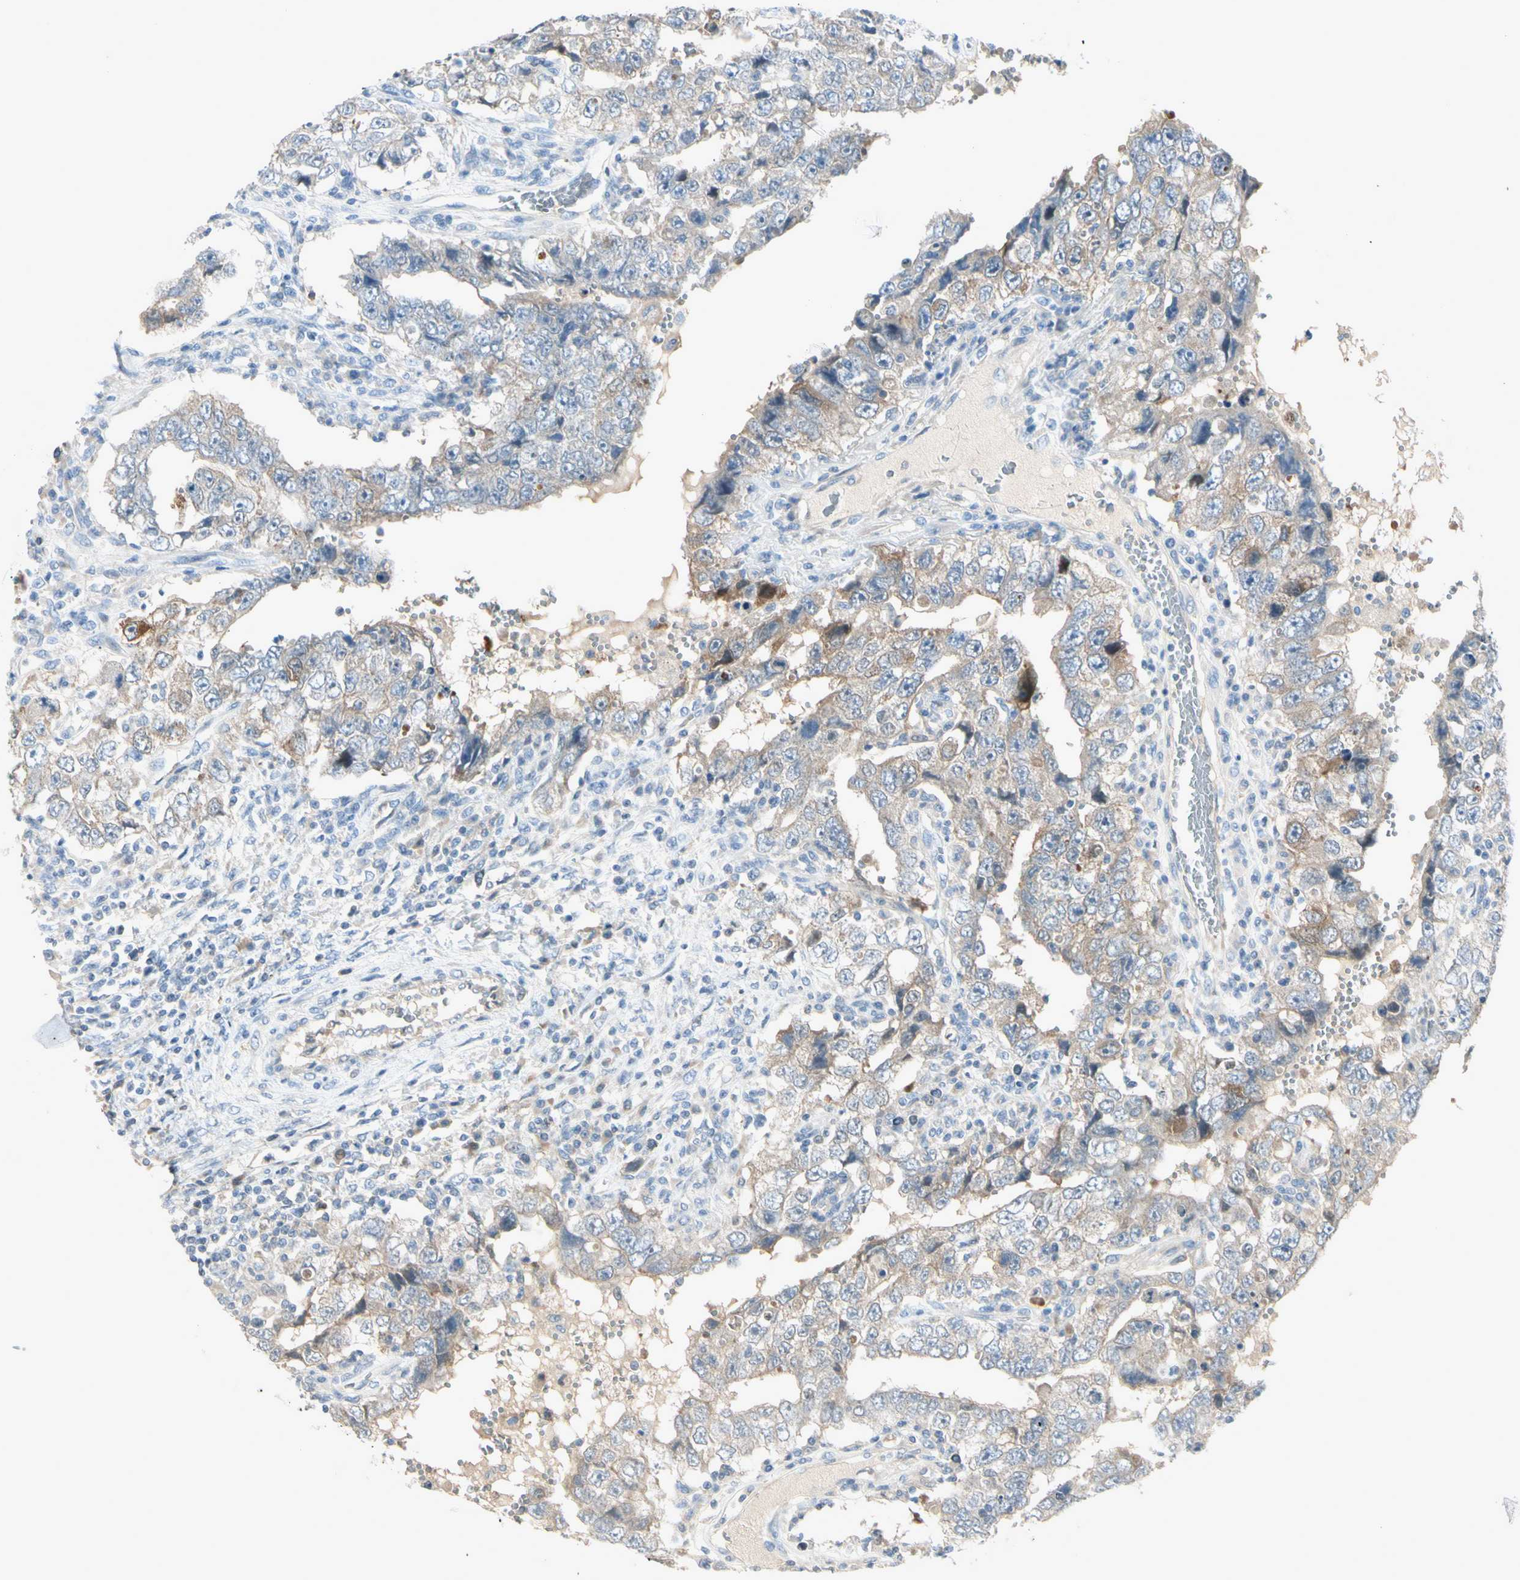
{"staining": {"intensity": "weak", "quantity": ">75%", "location": "cytoplasmic/membranous"}, "tissue": "testis cancer", "cell_type": "Tumor cells", "image_type": "cancer", "snomed": [{"axis": "morphology", "description": "Carcinoma, Embryonal, NOS"}, {"axis": "topography", "description": "Testis"}], "caption": "High-magnification brightfield microscopy of testis cancer (embryonal carcinoma) stained with DAB (3,3'-diaminobenzidine) (brown) and counterstained with hematoxylin (blue). tumor cells exhibit weak cytoplasmic/membranous positivity is identified in approximately>75% of cells.", "gene": "CYP2E1", "patient": {"sex": "male", "age": 26}}